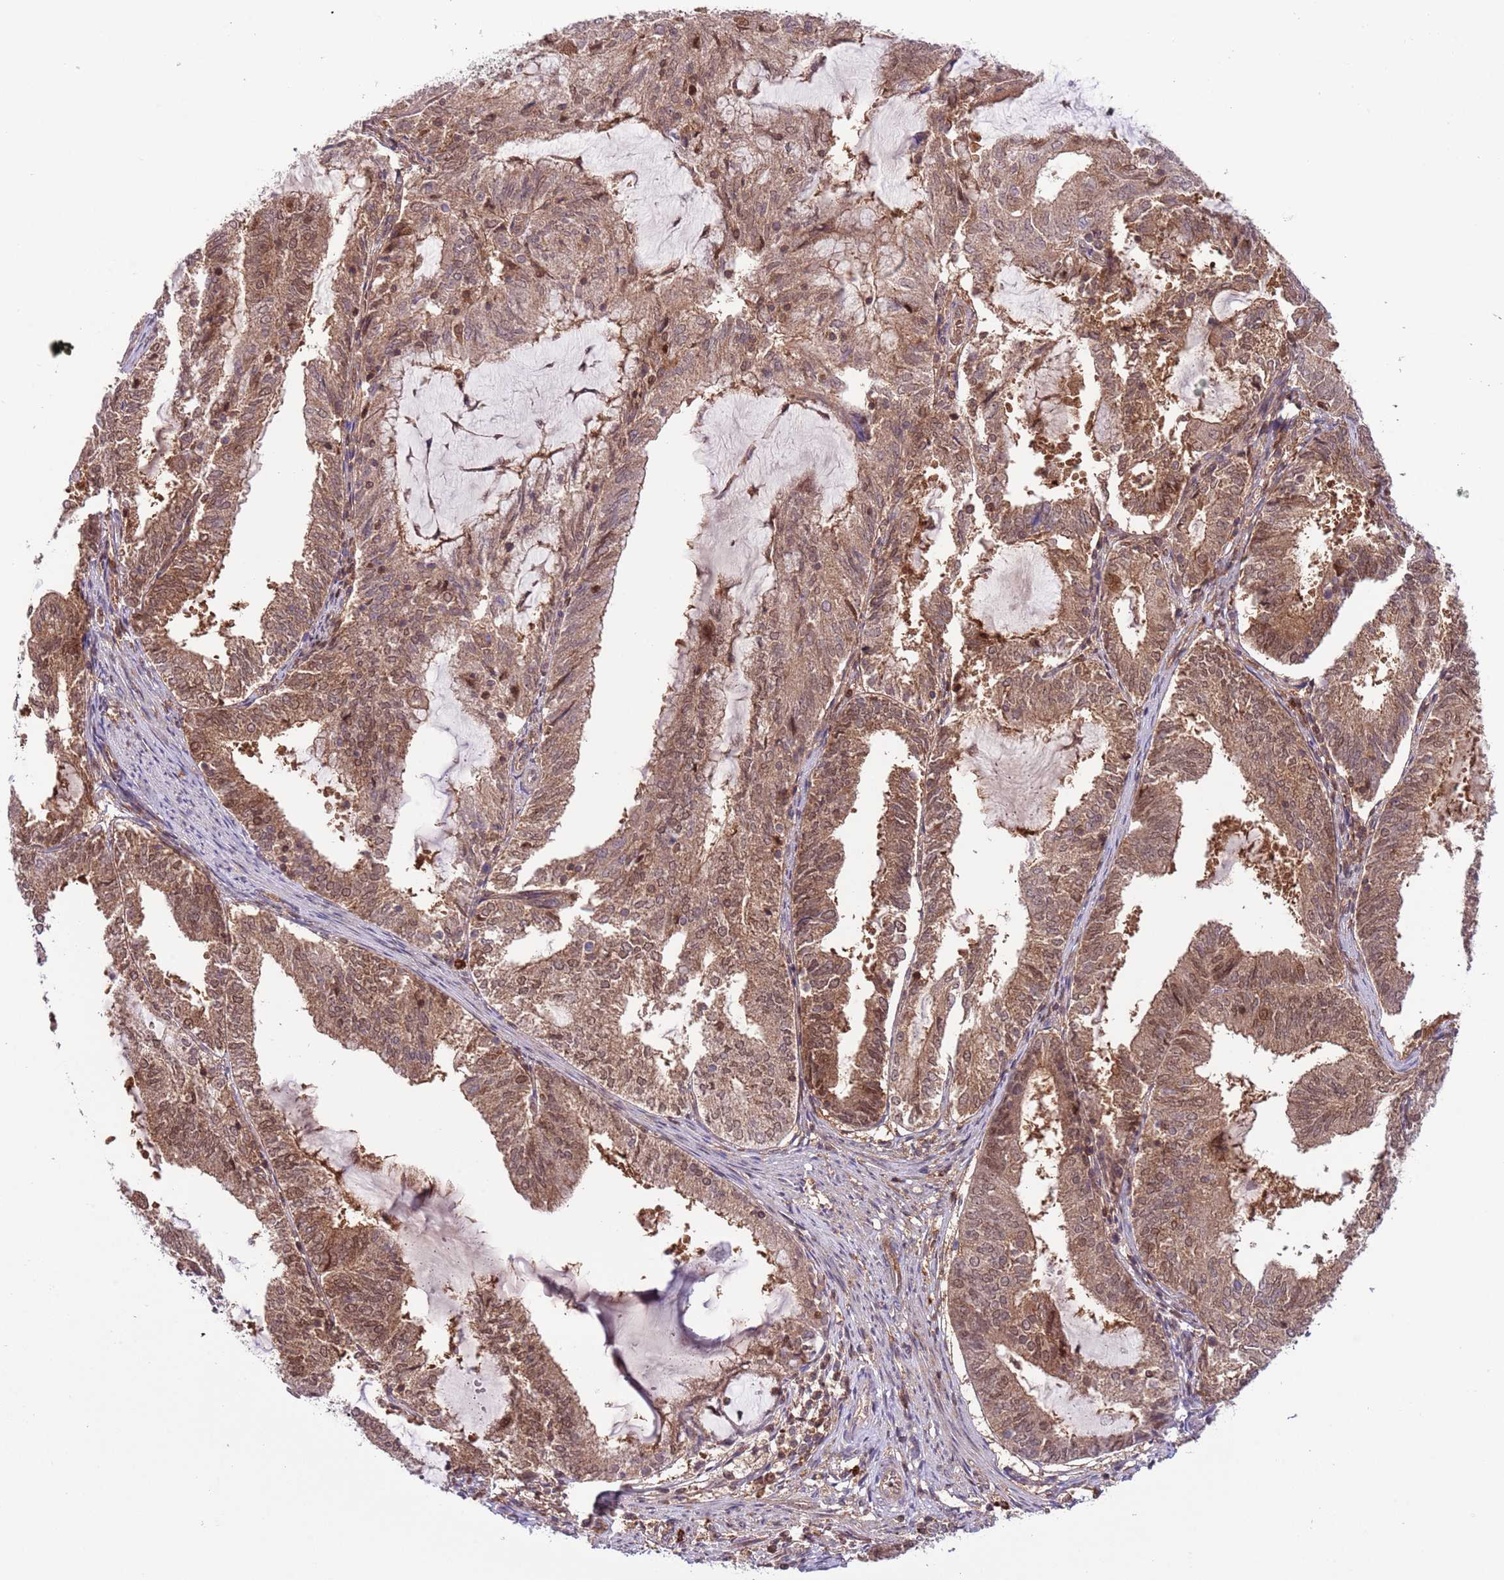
{"staining": {"intensity": "moderate", "quantity": ">75%", "location": "cytoplasmic/membranous,nuclear"}, "tissue": "endometrial cancer", "cell_type": "Tumor cells", "image_type": "cancer", "snomed": [{"axis": "morphology", "description": "Adenocarcinoma, NOS"}, {"axis": "topography", "description": "Endometrium"}], "caption": "Immunohistochemical staining of endometrial cancer (adenocarcinoma) shows medium levels of moderate cytoplasmic/membranous and nuclear protein staining in about >75% of tumor cells.", "gene": "HDHD2", "patient": {"sex": "female", "age": 81}}